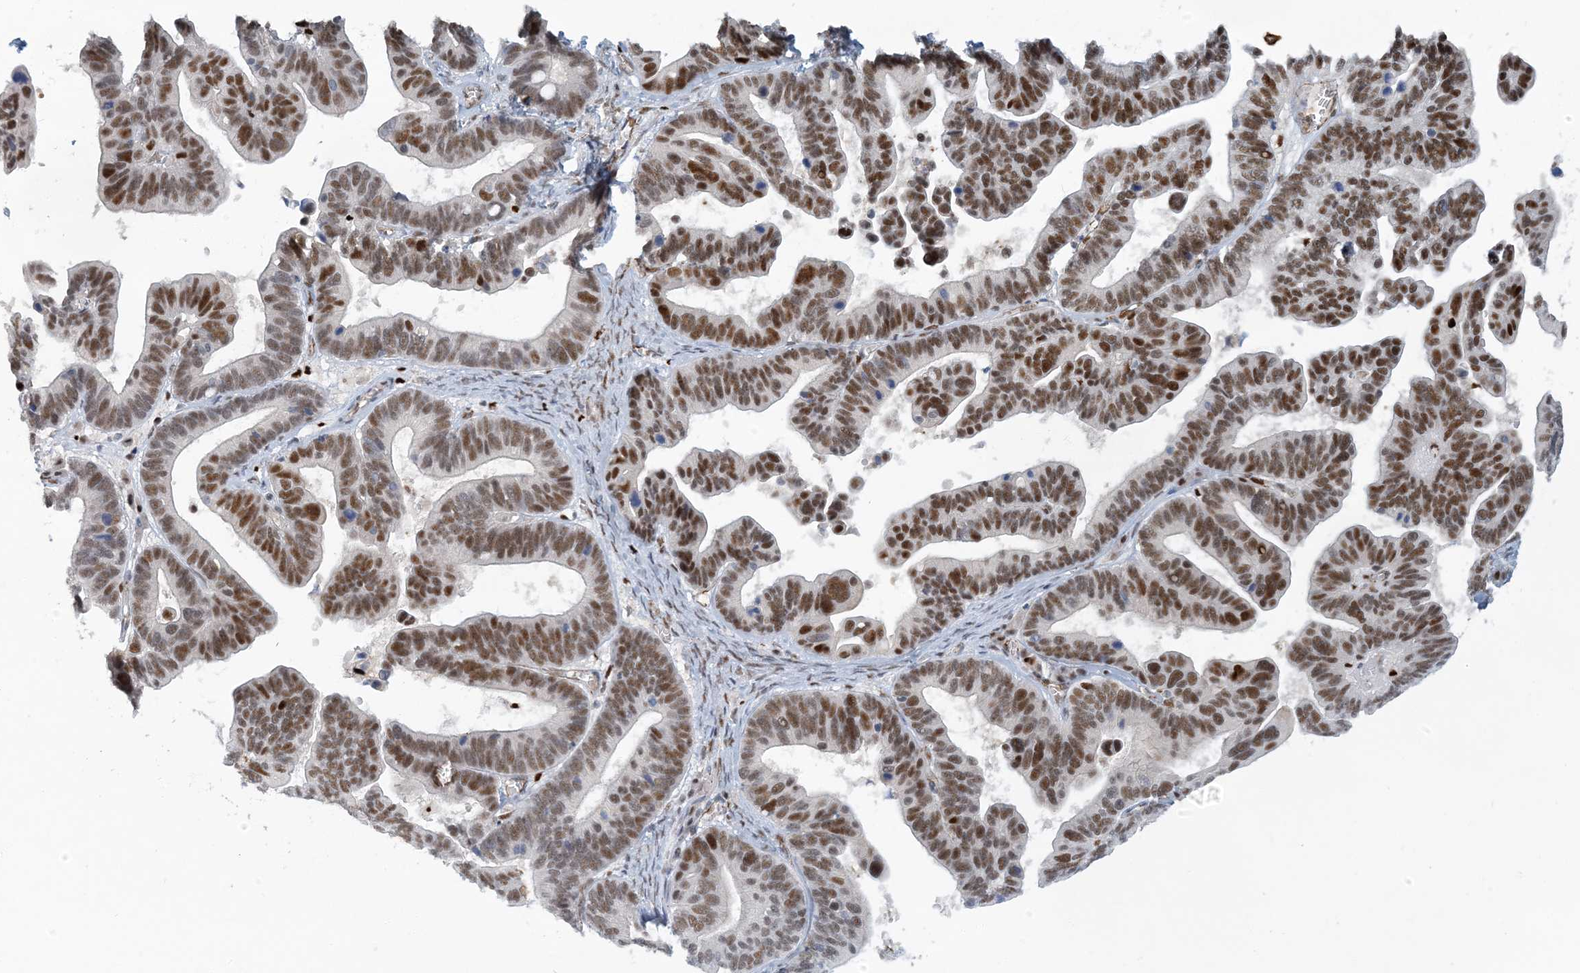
{"staining": {"intensity": "moderate", "quantity": ">75%", "location": "nuclear"}, "tissue": "ovarian cancer", "cell_type": "Tumor cells", "image_type": "cancer", "snomed": [{"axis": "morphology", "description": "Cystadenocarcinoma, serous, NOS"}, {"axis": "topography", "description": "Ovary"}], "caption": "The image displays staining of ovarian serous cystadenocarcinoma, revealing moderate nuclear protein staining (brown color) within tumor cells. Immunohistochemistry stains the protein of interest in brown and the nuclei are stained blue.", "gene": "AK9", "patient": {"sex": "female", "age": 56}}